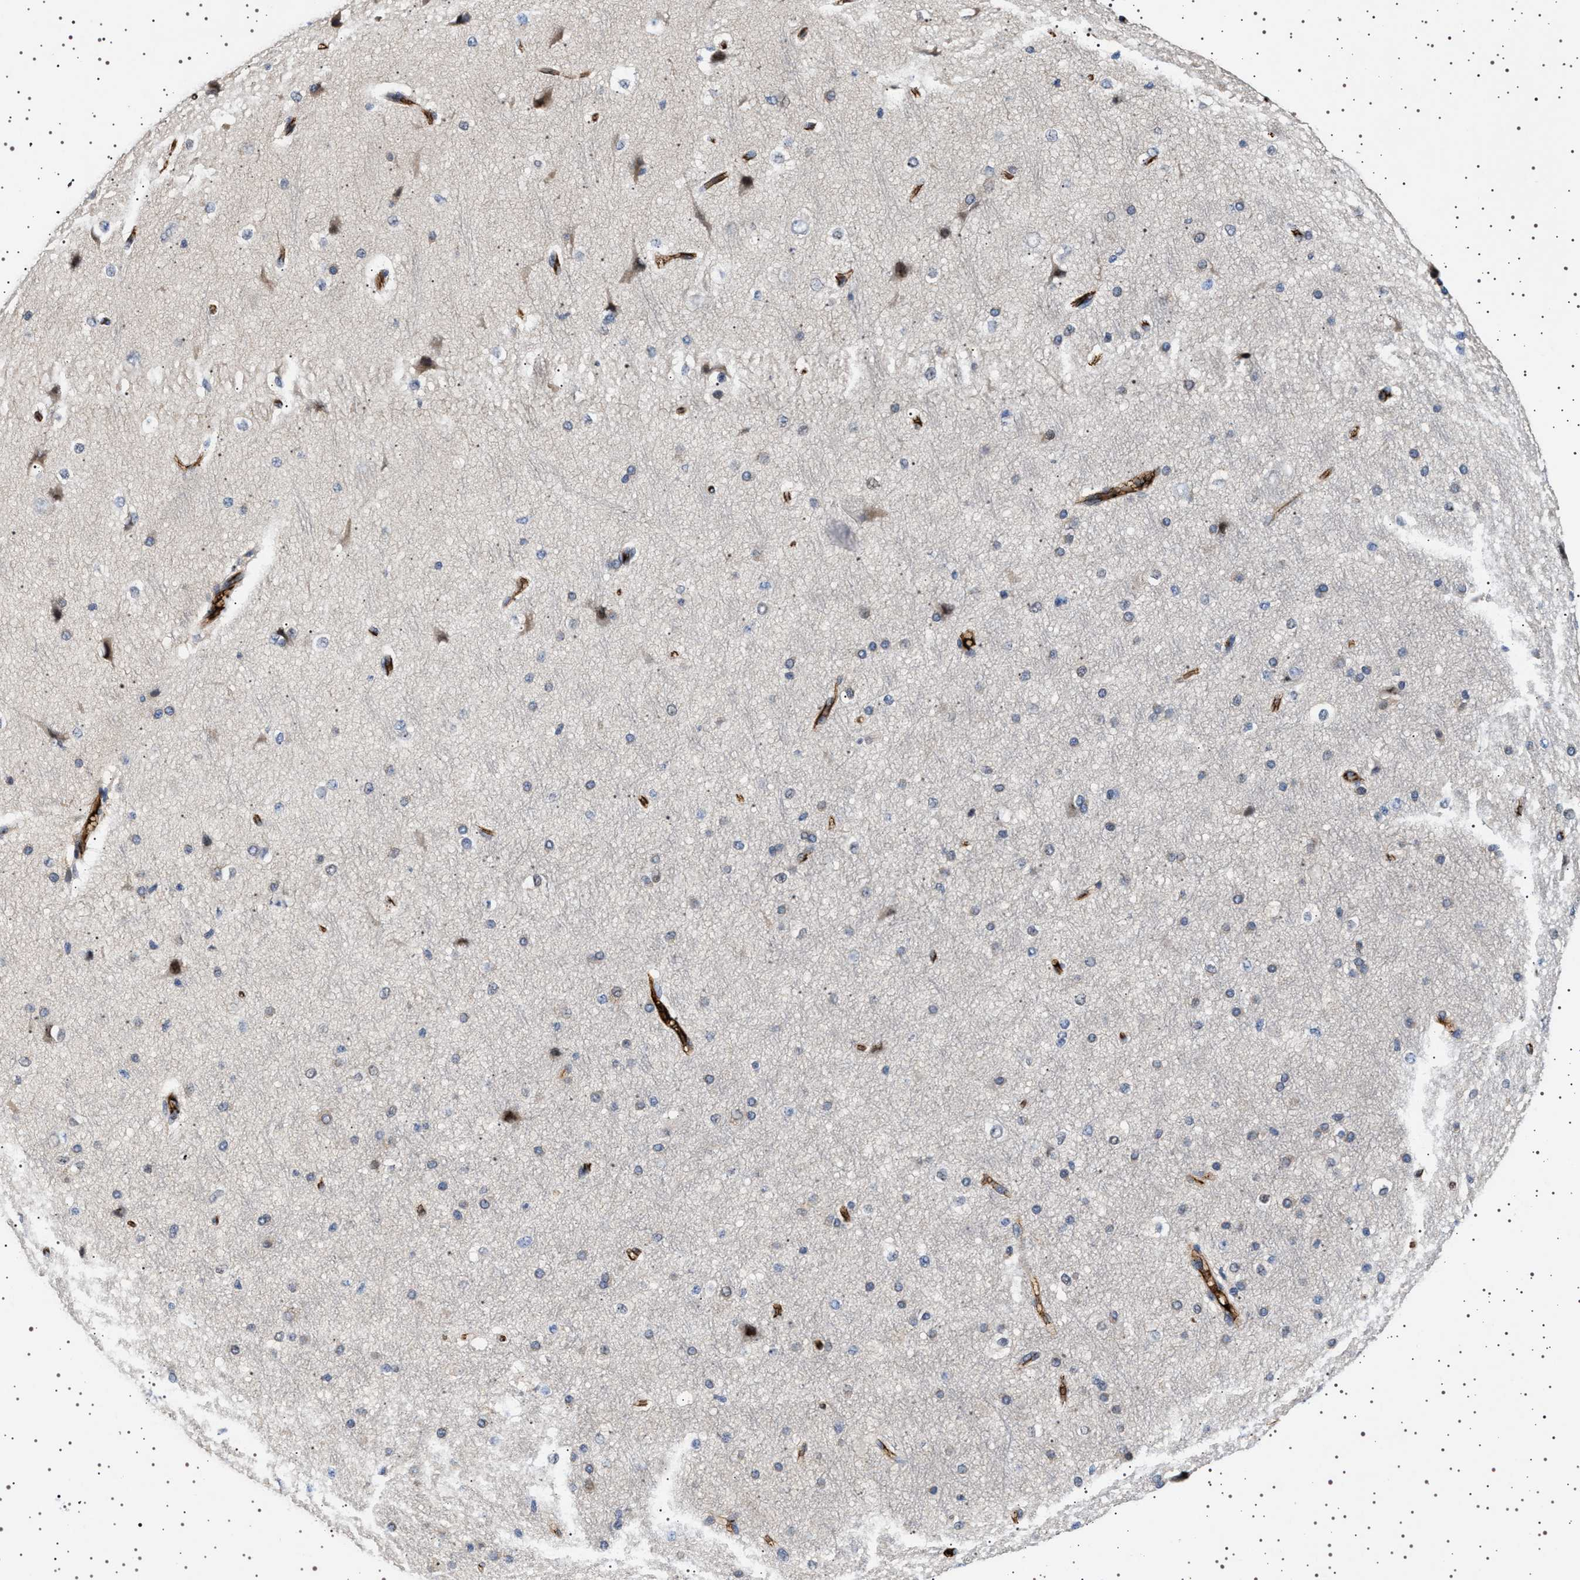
{"staining": {"intensity": "moderate", "quantity": "25%-75%", "location": "cytoplasmic/membranous"}, "tissue": "cerebral cortex", "cell_type": "Endothelial cells", "image_type": "normal", "snomed": [{"axis": "morphology", "description": "Normal tissue, NOS"}, {"axis": "morphology", "description": "Developmental malformation"}, {"axis": "topography", "description": "Cerebral cortex"}], "caption": "Normal cerebral cortex displays moderate cytoplasmic/membranous positivity in about 25%-75% of endothelial cells.", "gene": "FICD", "patient": {"sex": "female", "age": 30}}